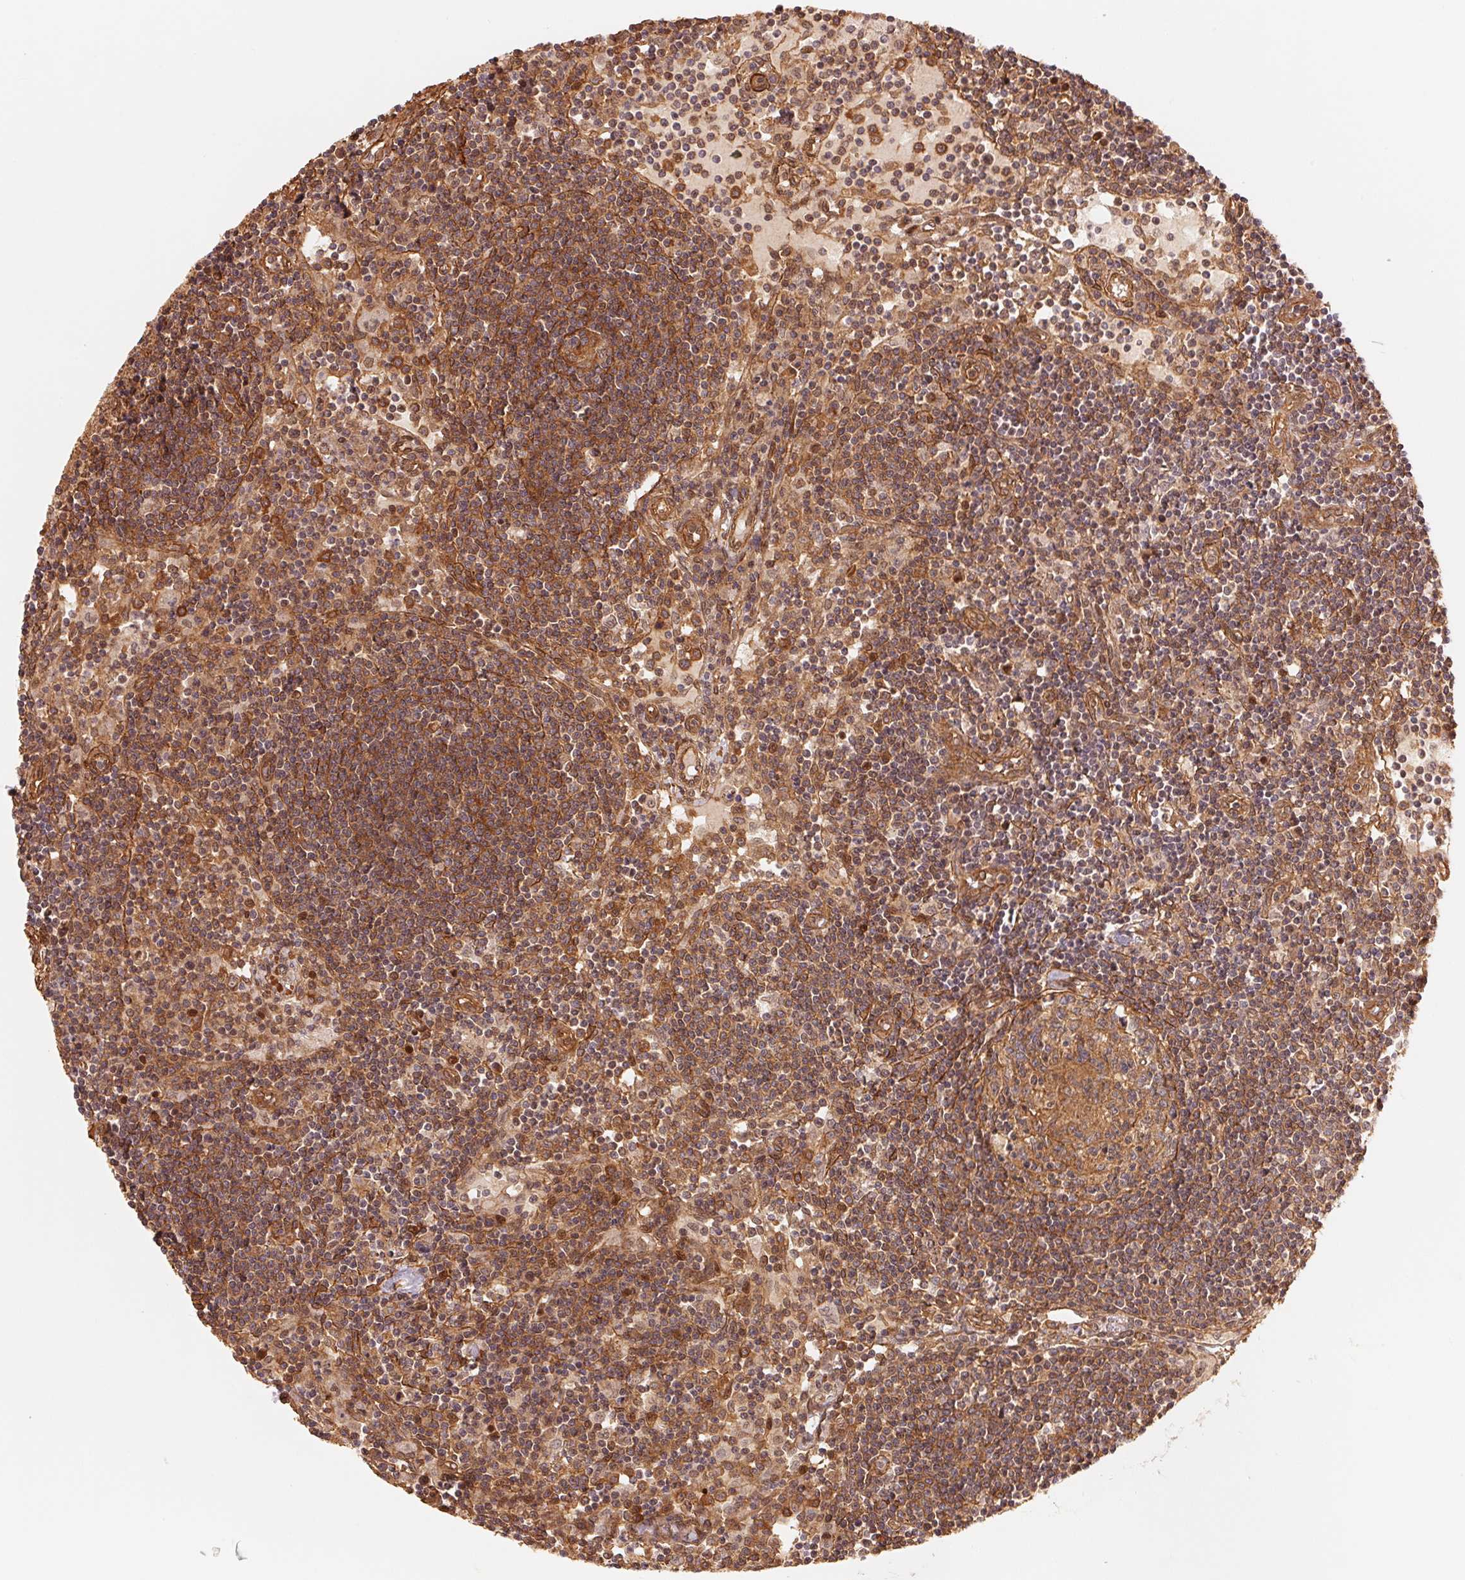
{"staining": {"intensity": "moderate", "quantity": ">75%", "location": "cytoplasmic/membranous"}, "tissue": "lymph node", "cell_type": "Germinal center cells", "image_type": "normal", "snomed": [{"axis": "morphology", "description": "Normal tissue, NOS"}, {"axis": "topography", "description": "Lymph node"}], "caption": "Lymph node stained with a protein marker demonstrates moderate staining in germinal center cells.", "gene": "TNIP2", "patient": {"sex": "female", "age": 72}}